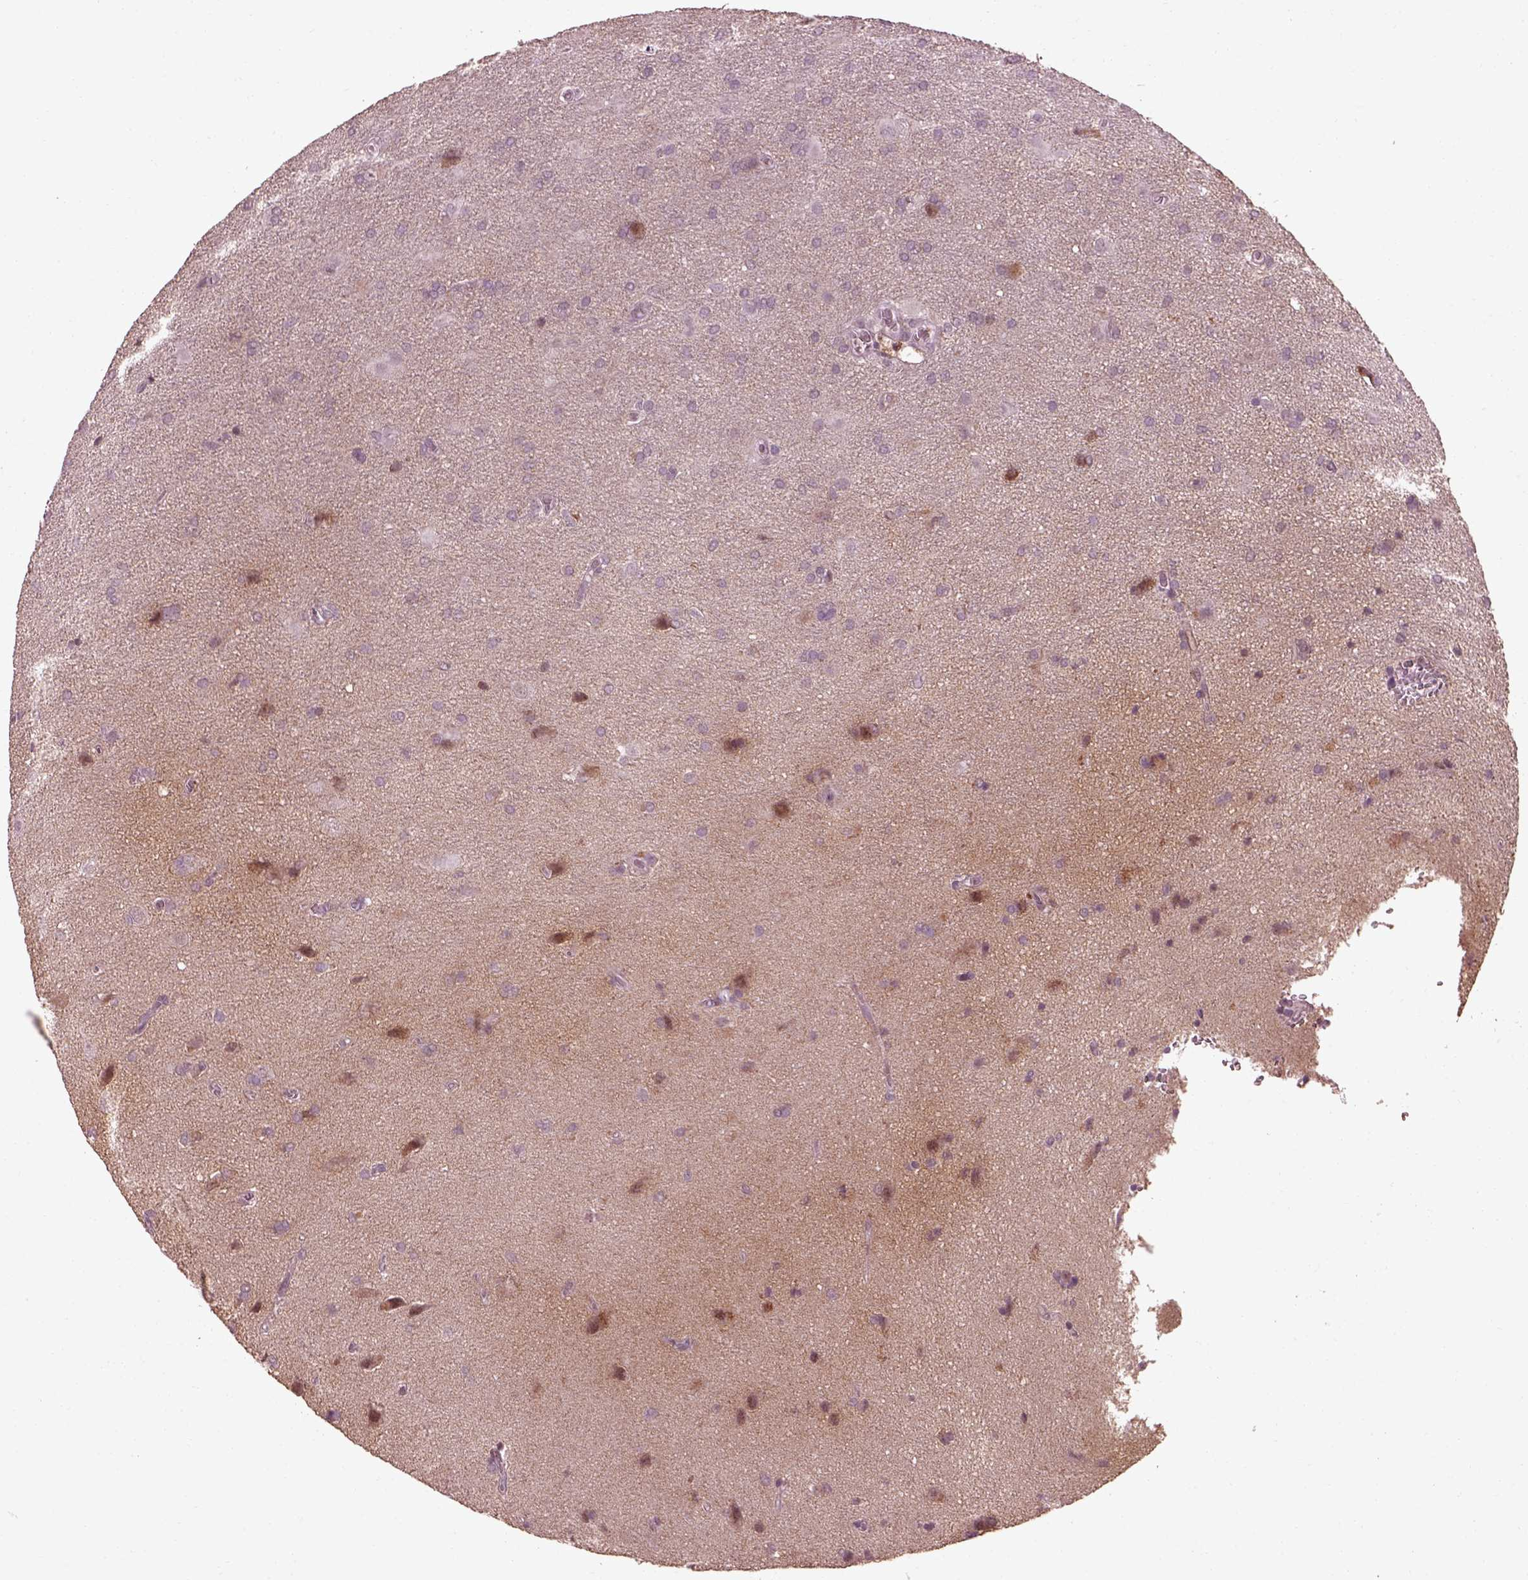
{"staining": {"intensity": "negative", "quantity": "none", "location": "none"}, "tissue": "glioma", "cell_type": "Tumor cells", "image_type": "cancer", "snomed": [{"axis": "morphology", "description": "Glioma, malignant, Low grade"}, {"axis": "topography", "description": "Brain"}], "caption": "The histopathology image shows no staining of tumor cells in malignant low-grade glioma.", "gene": "EFEMP1", "patient": {"sex": "male", "age": 58}}